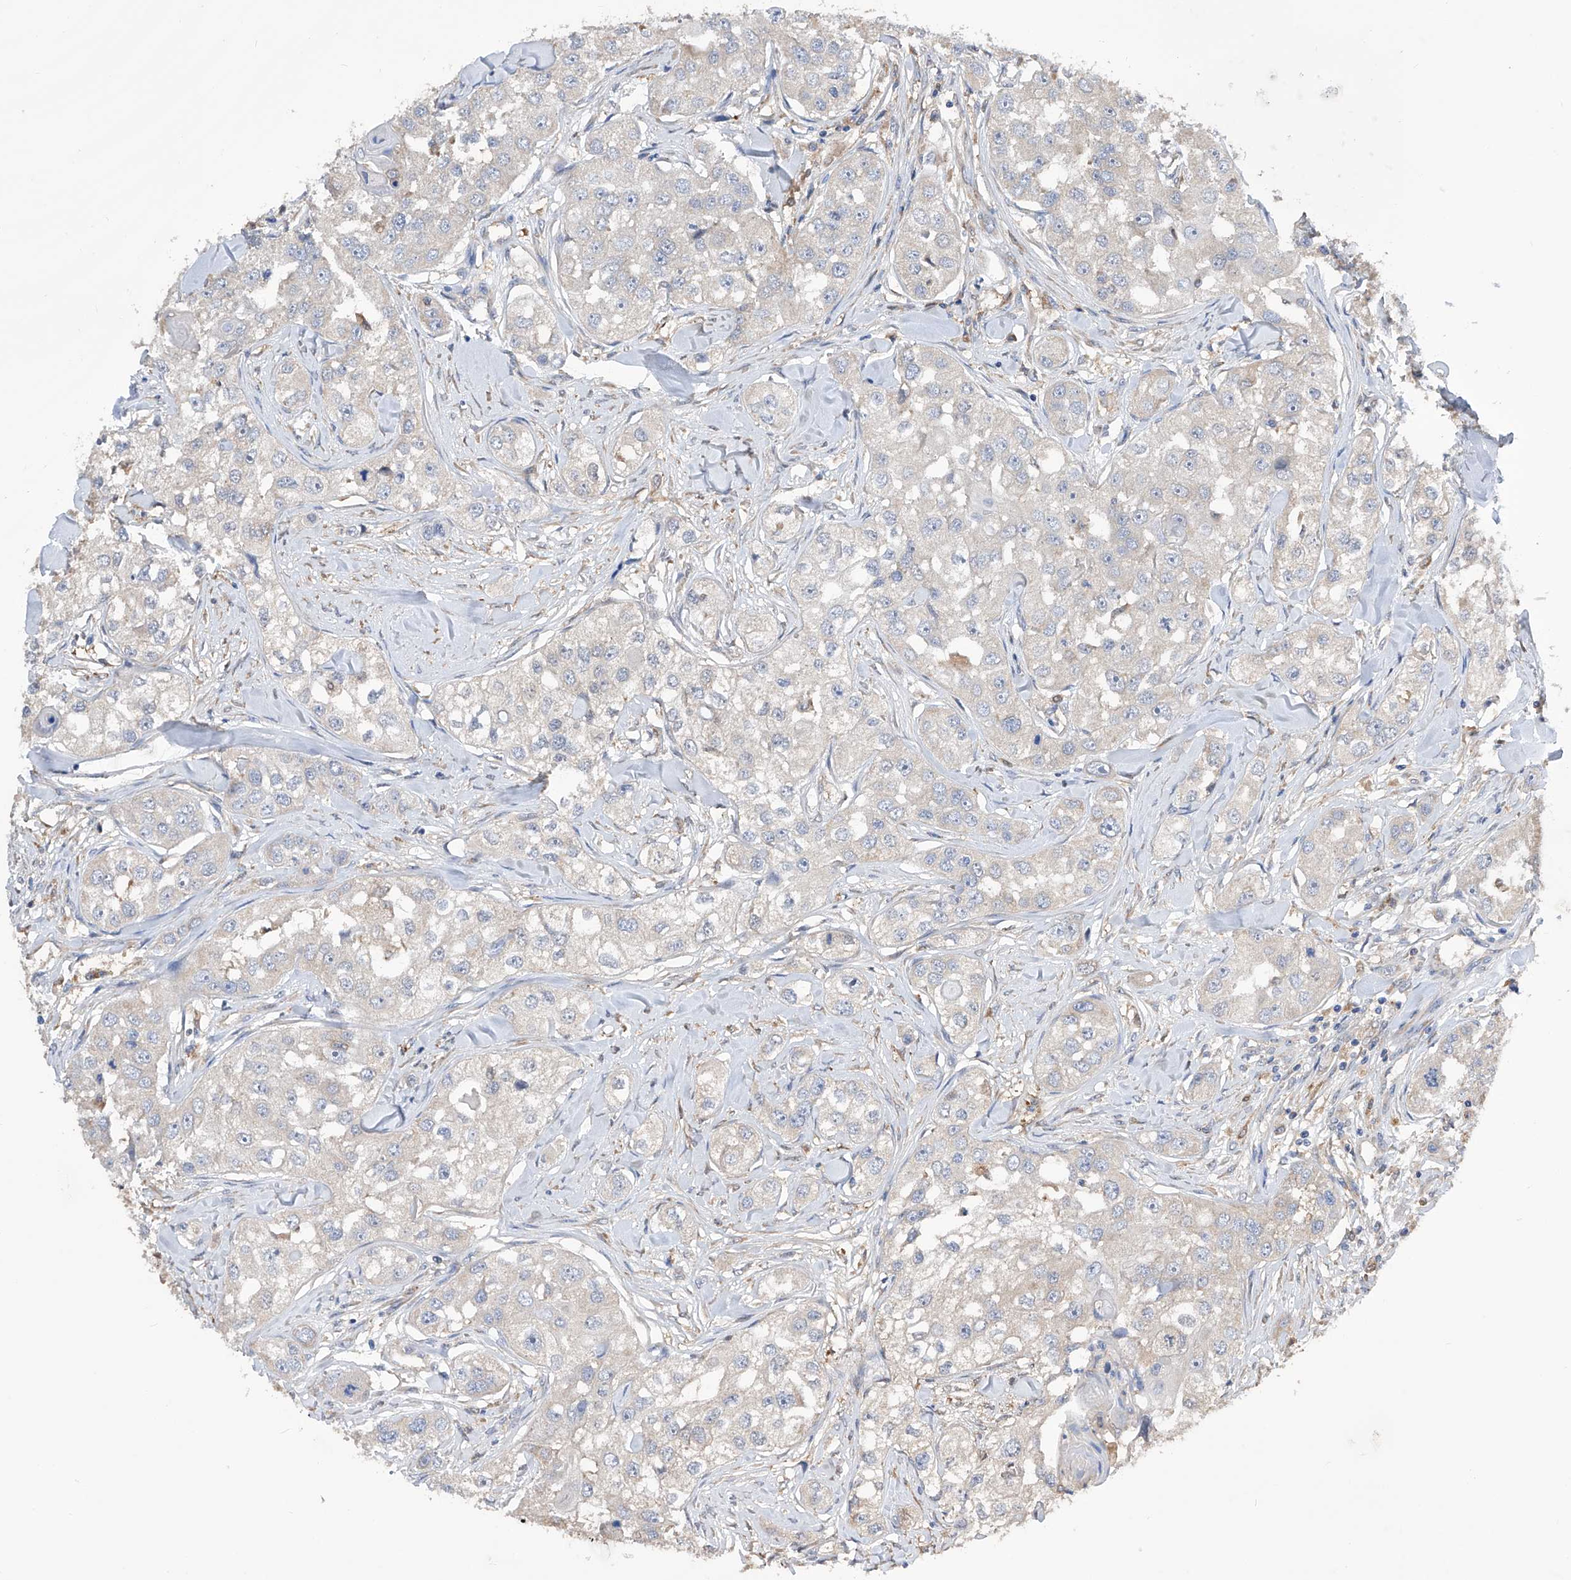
{"staining": {"intensity": "weak", "quantity": "<25%", "location": "cytoplasmic/membranous"}, "tissue": "head and neck cancer", "cell_type": "Tumor cells", "image_type": "cancer", "snomed": [{"axis": "morphology", "description": "Normal tissue, NOS"}, {"axis": "morphology", "description": "Squamous cell carcinoma, NOS"}, {"axis": "topography", "description": "Skeletal muscle"}, {"axis": "topography", "description": "Head-Neck"}], "caption": "Tumor cells show no significant protein expression in head and neck cancer (squamous cell carcinoma).", "gene": "SPATA20", "patient": {"sex": "male", "age": 51}}